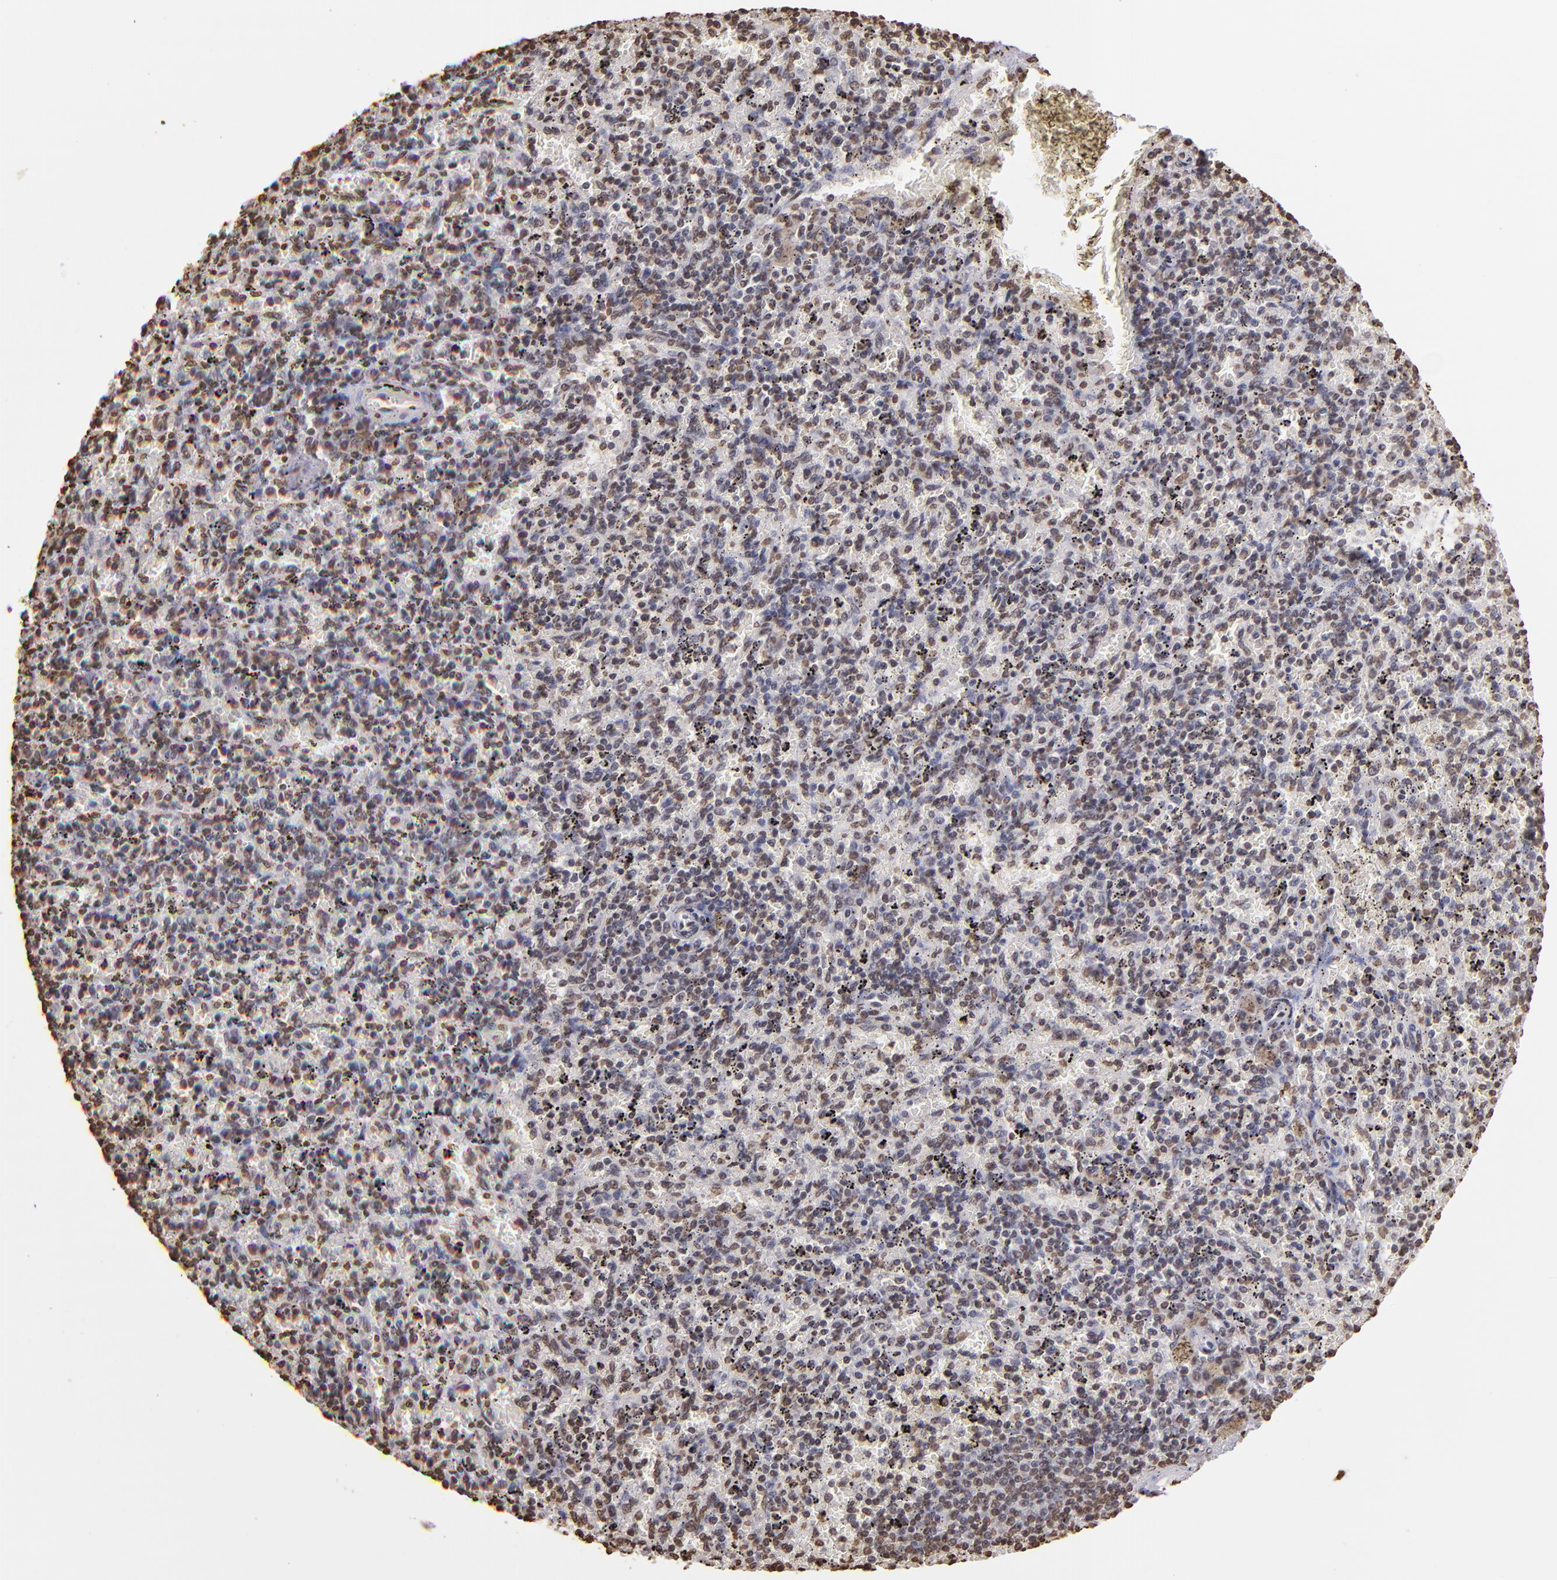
{"staining": {"intensity": "weak", "quantity": "<25%", "location": "nuclear"}, "tissue": "spleen", "cell_type": "Cells in red pulp", "image_type": "normal", "snomed": [{"axis": "morphology", "description": "Normal tissue, NOS"}, {"axis": "topography", "description": "Spleen"}], "caption": "DAB (3,3'-diaminobenzidine) immunohistochemical staining of unremarkable spleen displays no significant staining in cells in red pulp.", "gene": "LBX1", "patient": {"sex": "female", "age": 43}}